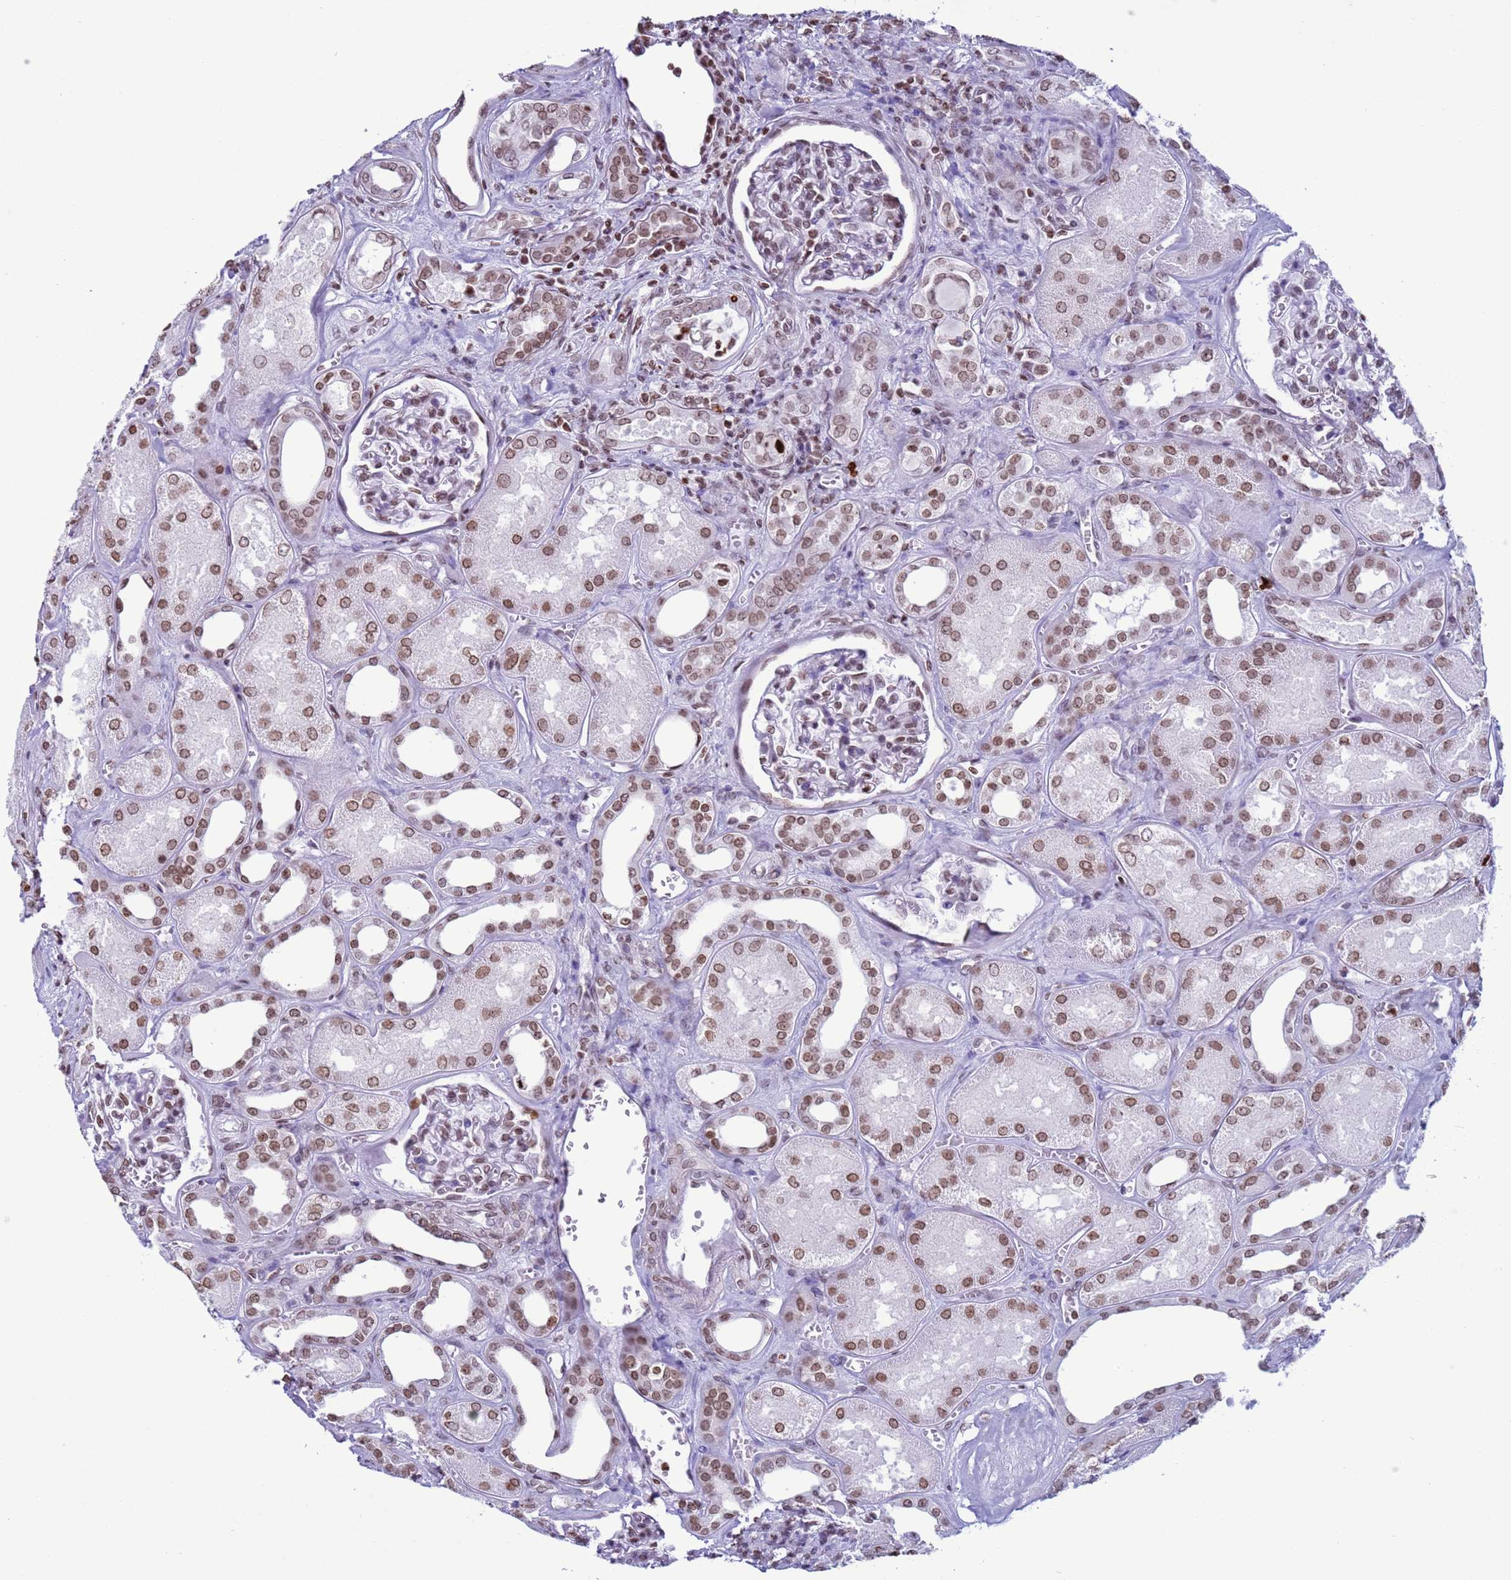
{"staining": {"intensity": "moderate", "quantity": "25%-75%", "location": "nuclear"}, "tissue": "kidney", "cell_type": "Cells in glomeruli", "image_type": "normal", "snomed": [{"axis": "morphology", "description": "Normal tissue, NOS"}, {"axis": "morphology", "description": "Adenocarcinoma, NOS"}, {"axis": "topography", "description": "Kidney"}], "caption": "This is a histology image of immunohistochemistry staining of unremarkable kidney, which shows moderate staining in the nuclear of cells in glomeruli.", "gene": "H4C11", "patient": {"sex": "female", "age": 68}}